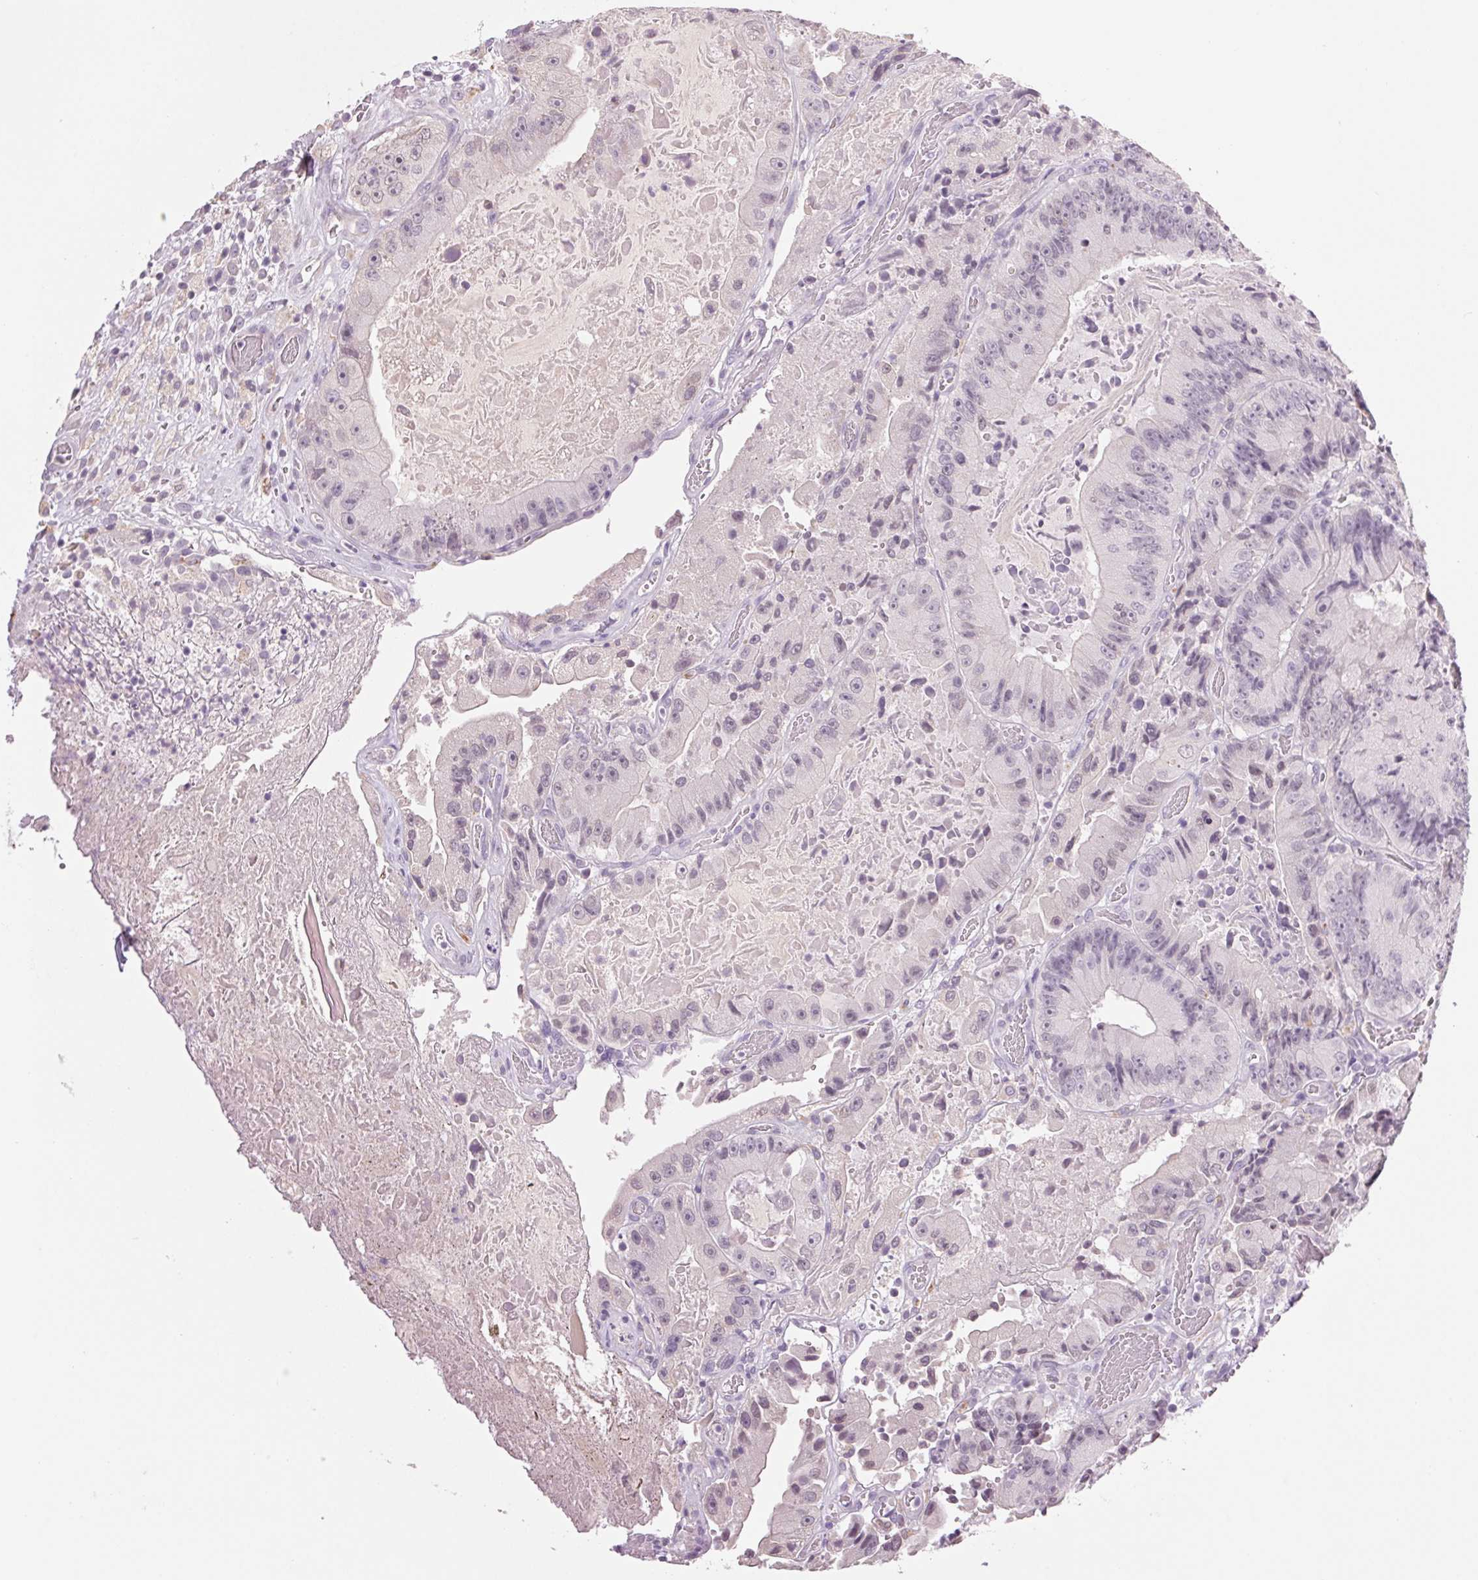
{"staining": {"intensity": "weak", "quantity": "<25%", "location": "nuclear"}, "tissue": "colorectal cancer", "cell_type": "Tumor cells", "image_type": "cancer", "snomed": [{"axis": "morphology", "description": "Adenocarcinoma, NOS"}, {"axis": "topography", "description": "Colon"}], "caption": "The histopathology image demonstrates no staining of tumor cells in adenocarcinoma (colorectal).", "gene": "MPO", "patient": {"sex": "female", "age": 86}}